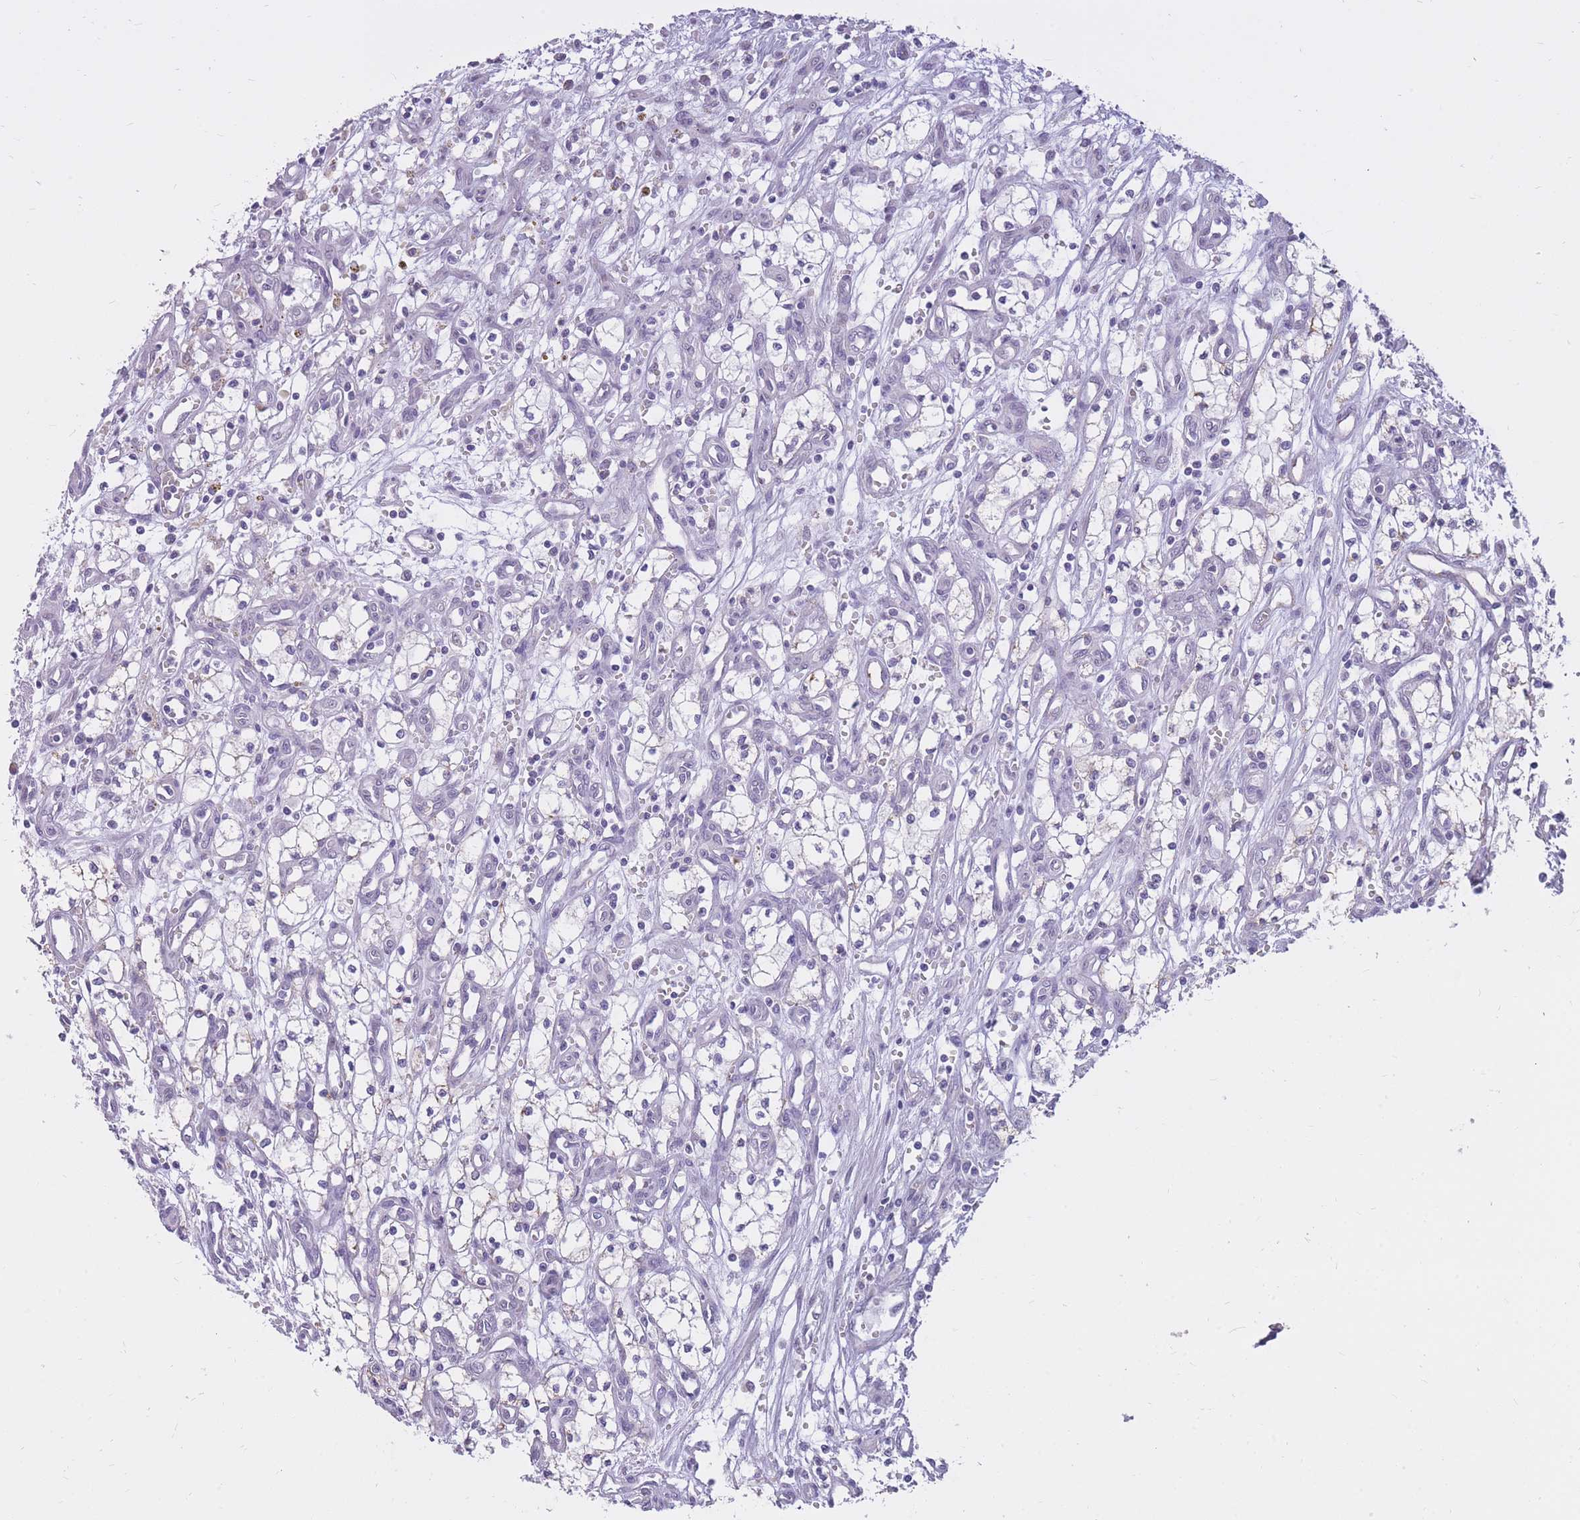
{"staining": {"intensity": "moderate", "quantity": "<25%", "location": "cytoplasmic/membranous"}, "tissue": "renal cancer", "cell_type": "Tumor cells", "image_type": "cancer", "snomed": [{"axis": "morphology", "description": "Adenocarcinoma, NOS"}, {"axis": "topography", "description": "Kidney"}], "caption": "DAB immunohistochemical staining of adenocarcinoma (renal) exhibits moderate cytoplasmic/membranous protein staining in about <25% of tumor cells. (DAB (3,3'-diaminobenzidine) IHC with brightfield microscopy, high magnification).", "gene": "RNF170", "patient": {"sex": "male", "age": 59}}